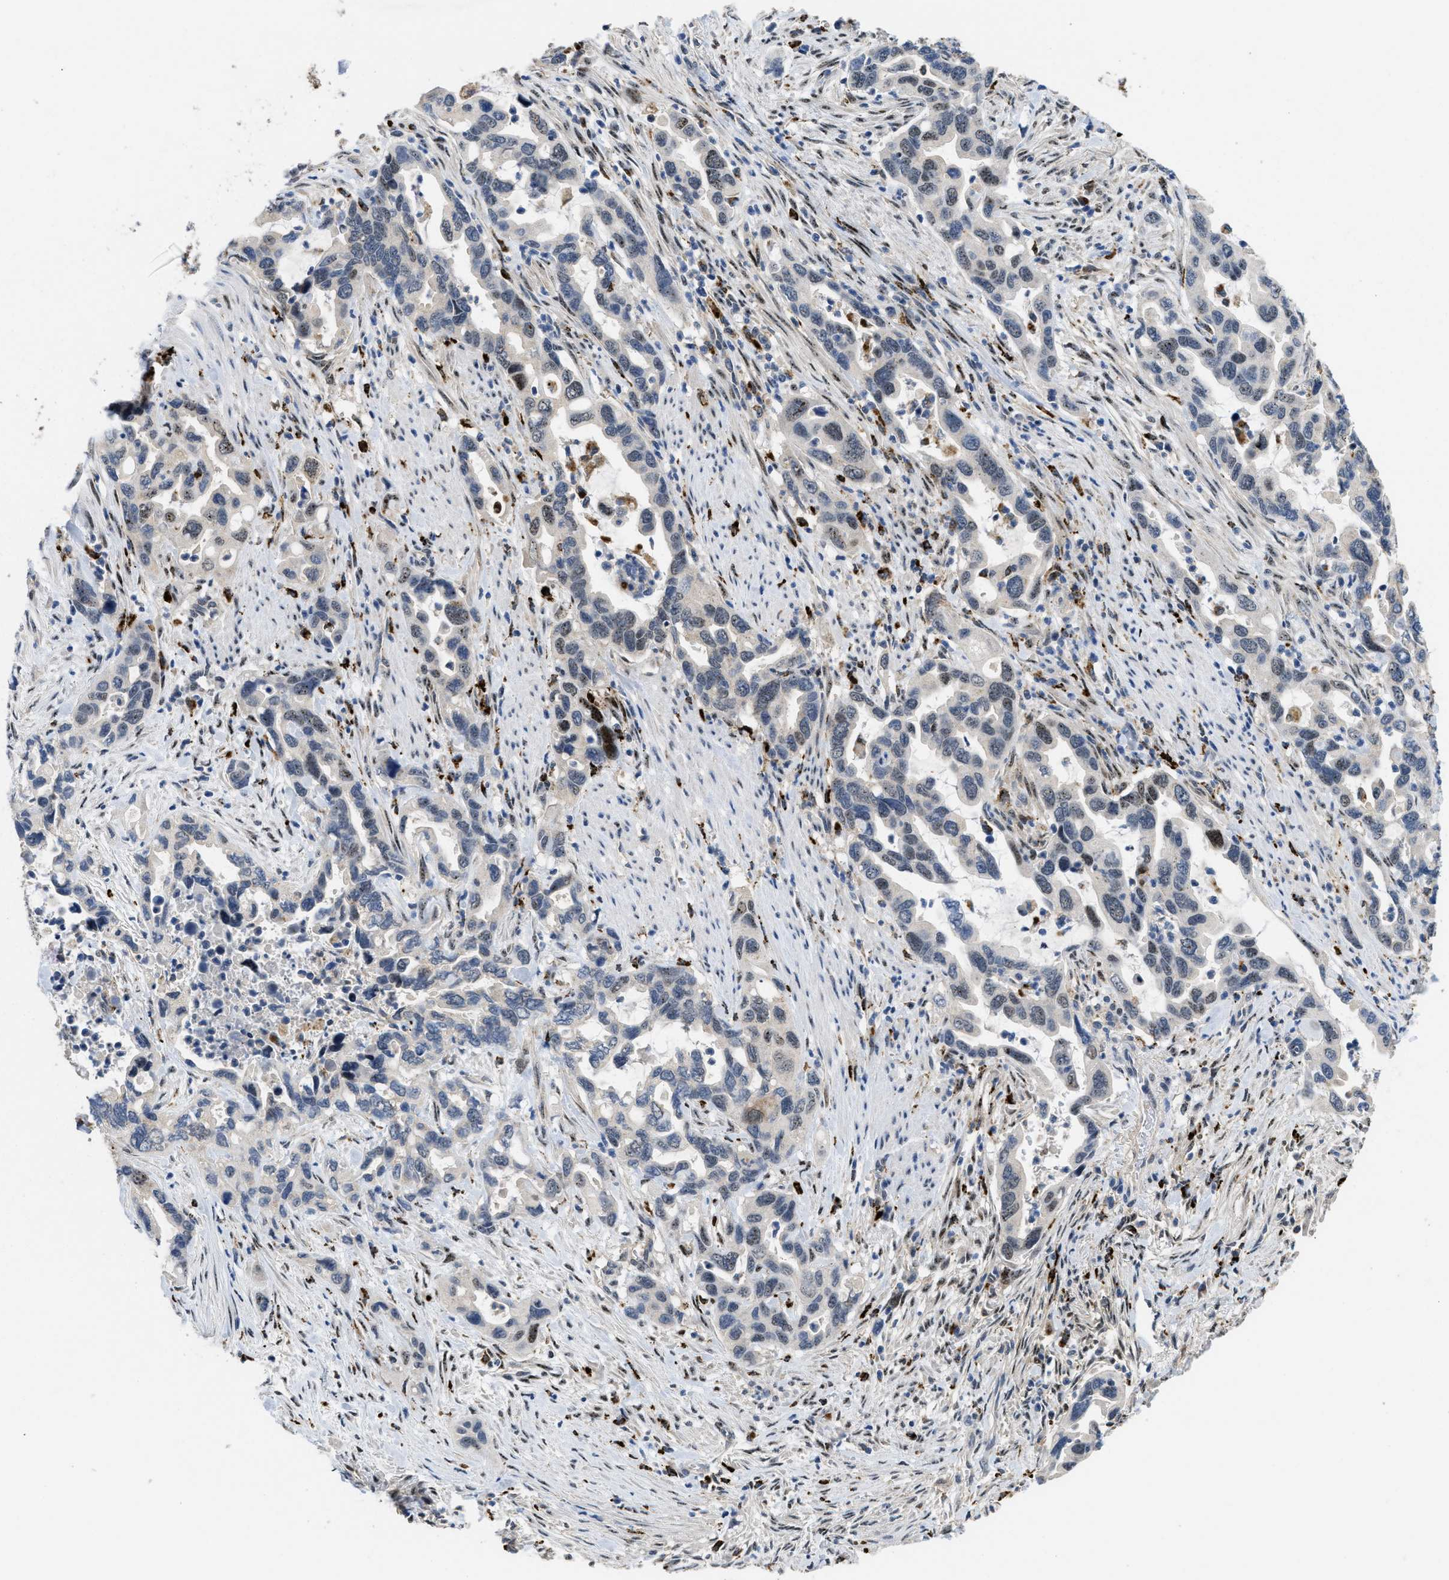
{"staining": {"intensity": "negative", "quantity": "none", "location": "none"}, "tissue": "pancreatic cancer", "cell_type": "Tumor cells", "image_type": "cancer", "snomed": [{"axis": "morphology", "description": "Adenocarcinoma, NOS"}, {"axis": "topography", "description": "Pancreas"}], "caption": "A micrograph of human pancreatic cancer is negative for staining in tumor cells. The staining is performed using DAB (3,3'-diaminobenzidine) brown chromogen with nuclei counter-stained in using hematoxylin.", "gene": "BMPR2", "patient": {"sex": "female", "age": 70}}